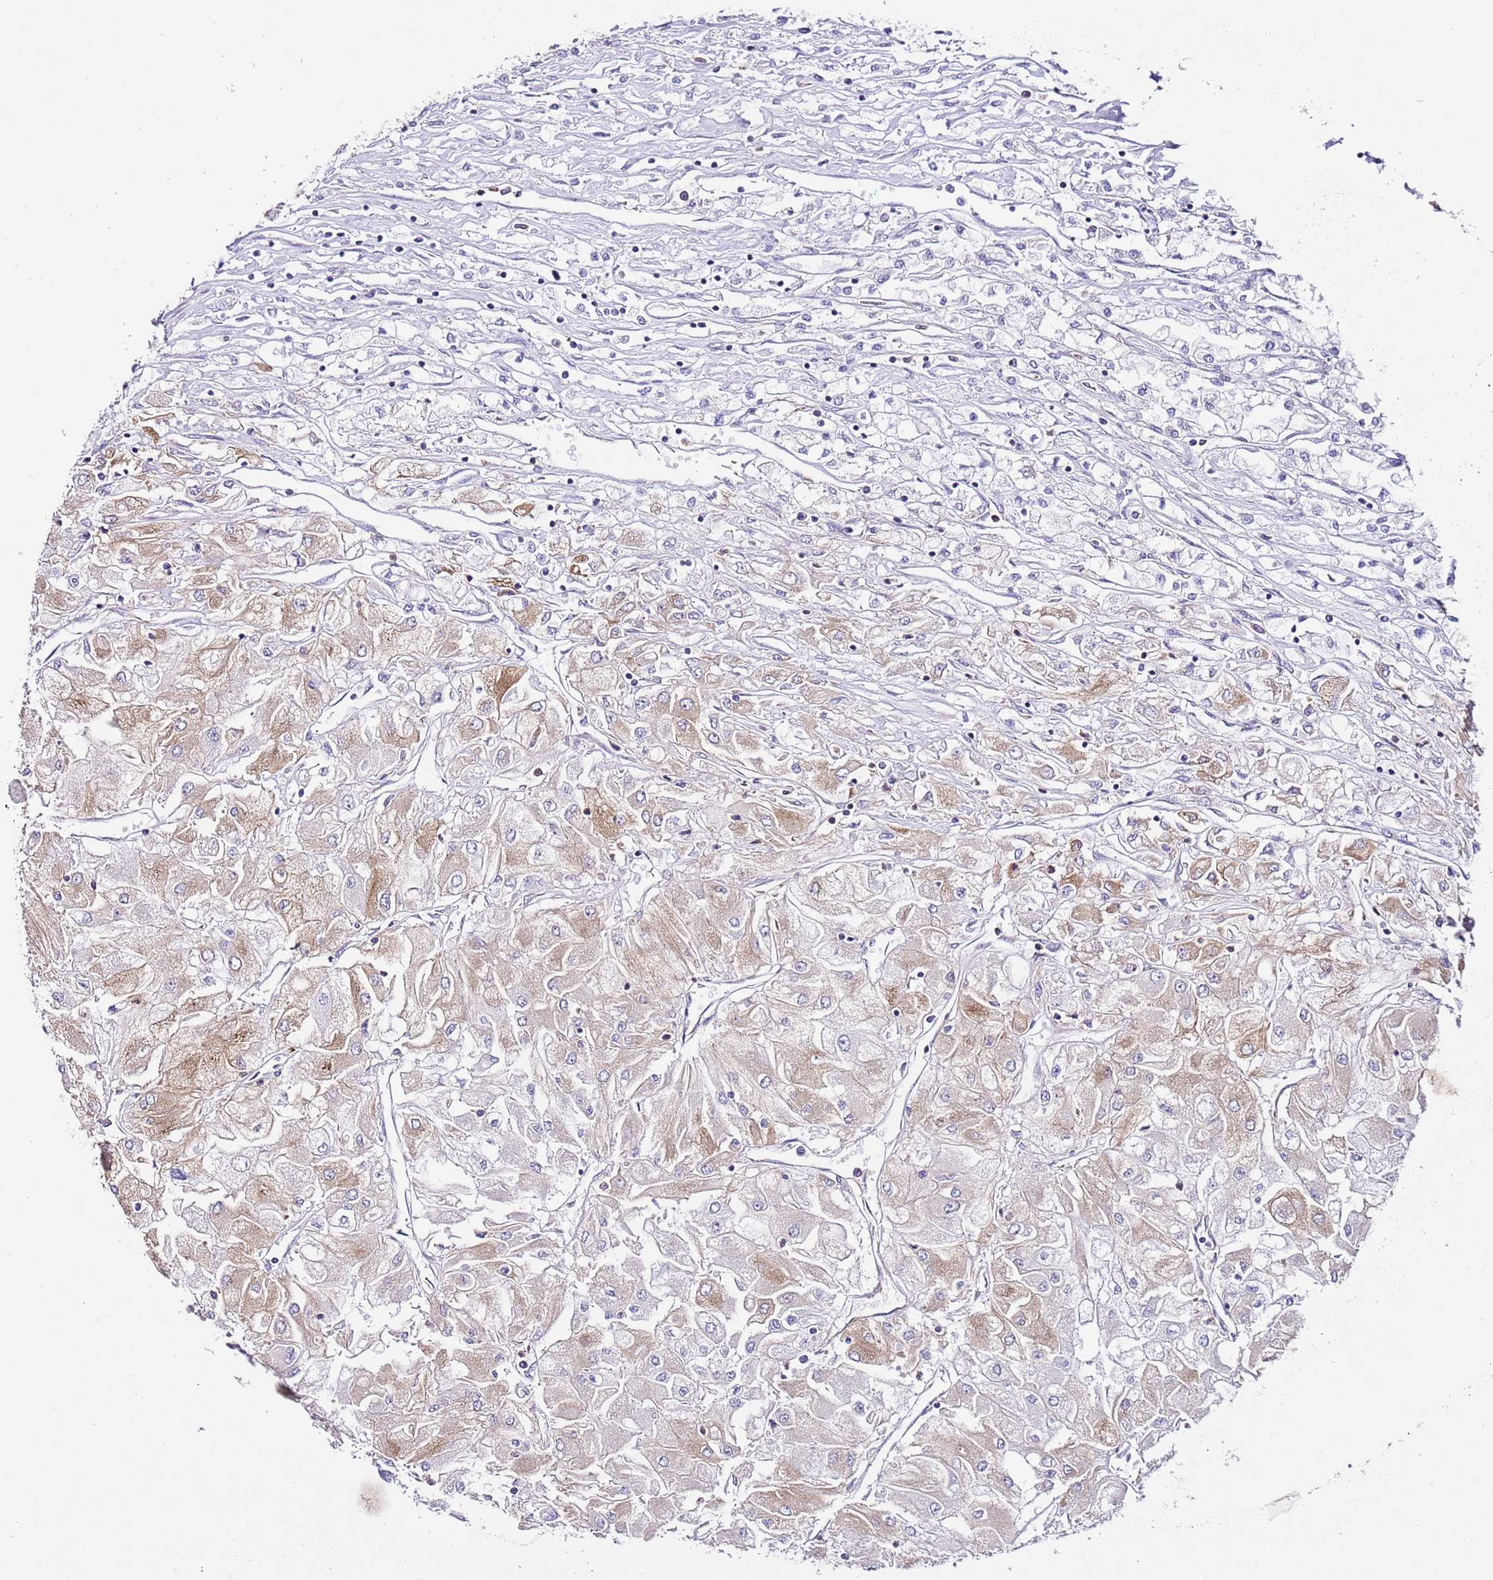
{"staining": {"intensity": "moderate", "quantity": "<25%", "location": "cytoplasmic/membranous"}, "tissue": "renal cancer", "cell_type": "Tumor cells", "image_type": "cancer", "snomed": [{"axis": "morphology", "description": "Adenocarcinoma, NOS"}, {"axis": "topography", "description": "Kidney"}], "caption": "Renal adenocarcinoma tissue shows moderate cytoplasmic/membranous staining in approximately <25% of tumor cells (brown staining indicates protein expression, while blue staining denotes nuclei).", "gene": "RPS10", "patient": {"sex": "male", "age": 80}}